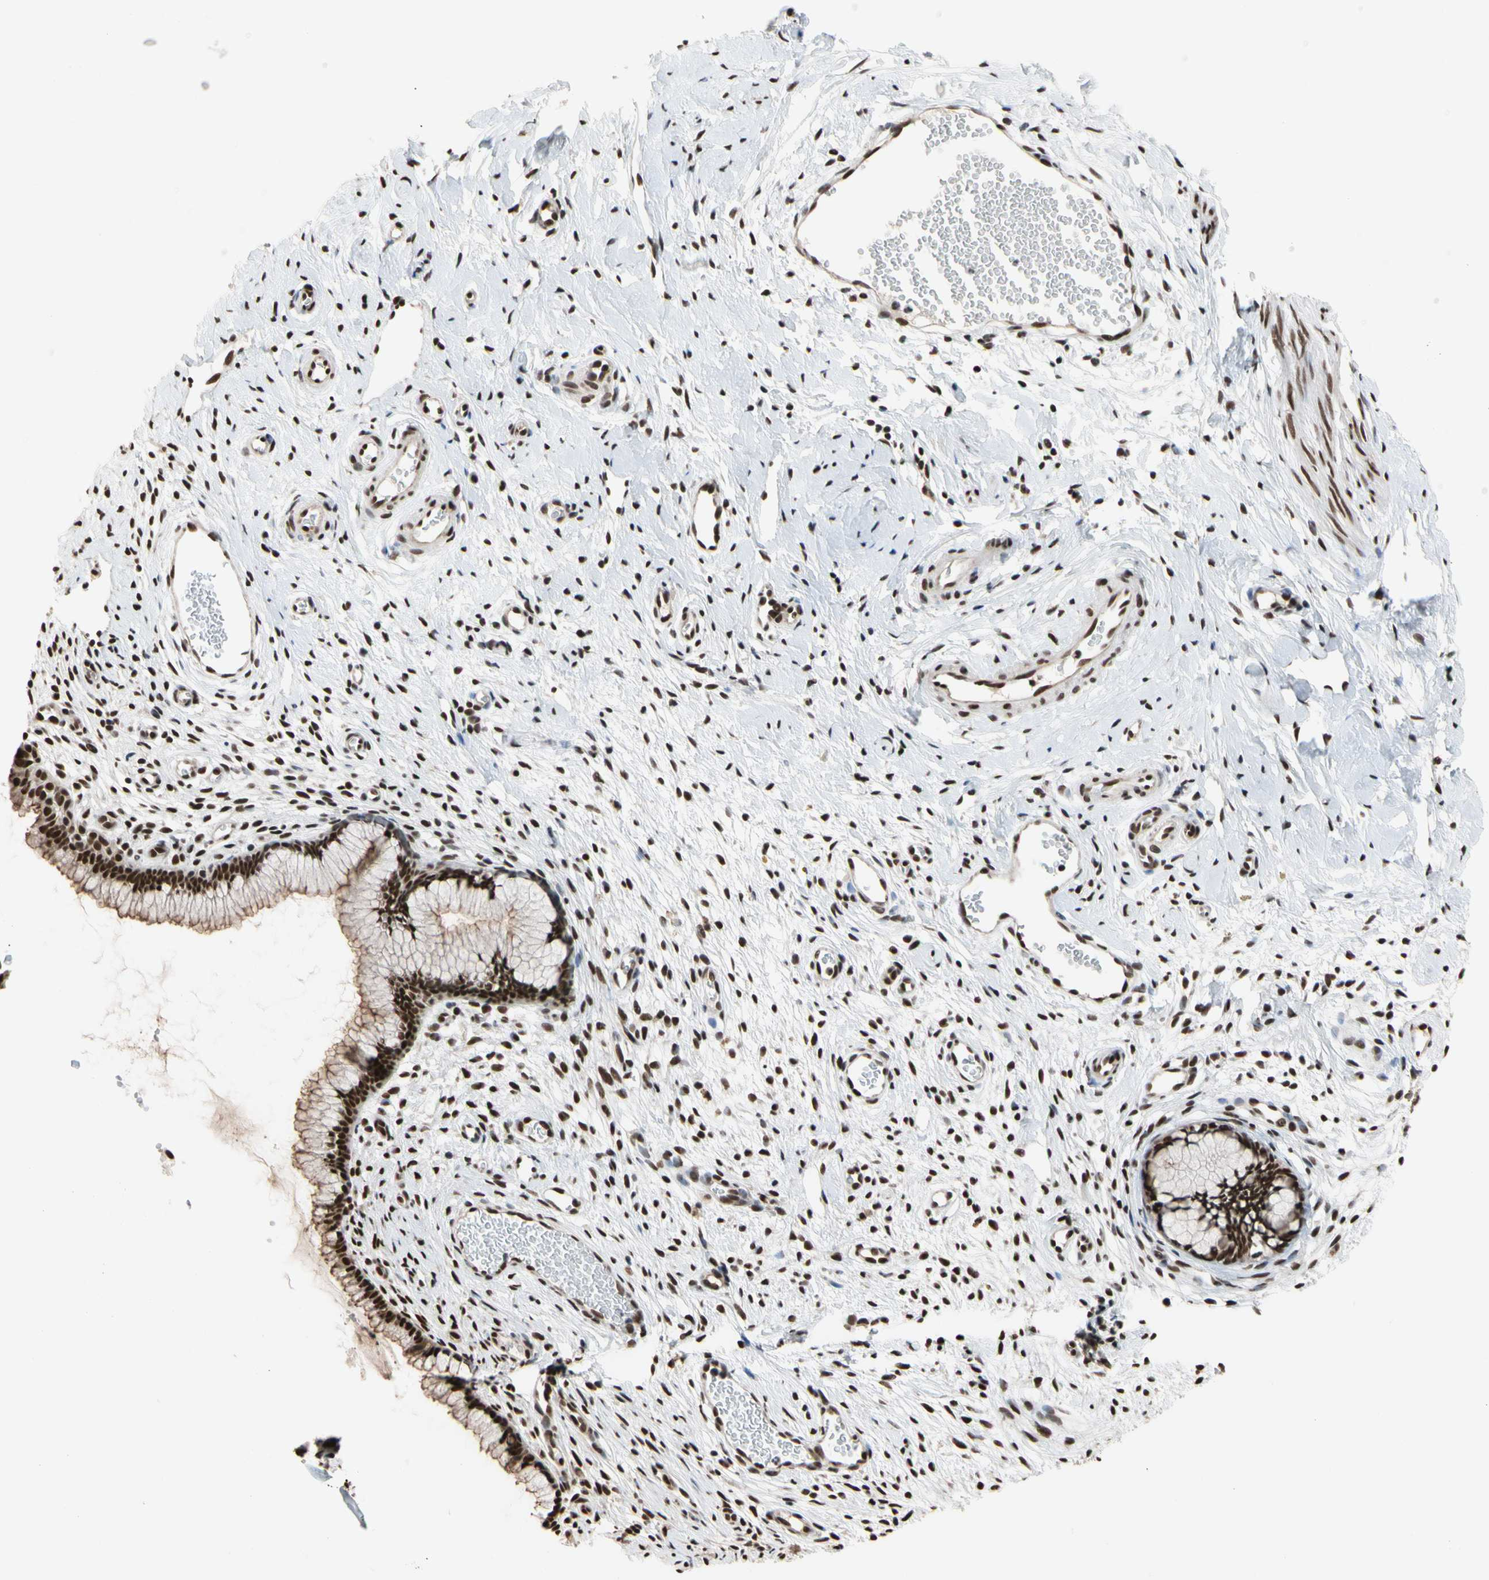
{"staining": {"intensity": "strong", "quantity": ">75%", "location": "nuclear"}, "tissue": "cervix", "cell_type": "Glandular cells", "image_type": "normal", "snomed": [{"axis": "morphology", "description": "Normal tissue, NOS"}, {"axis": "topography", "description": "Cervix"}], "caption": "DAB immunohistochemical staining of normal cervix reveals strong nuclear protein staining in approximately >75% of glandular cells.", "gene": "FAM98B", "patient": {"sex": "female", "age": 65}}